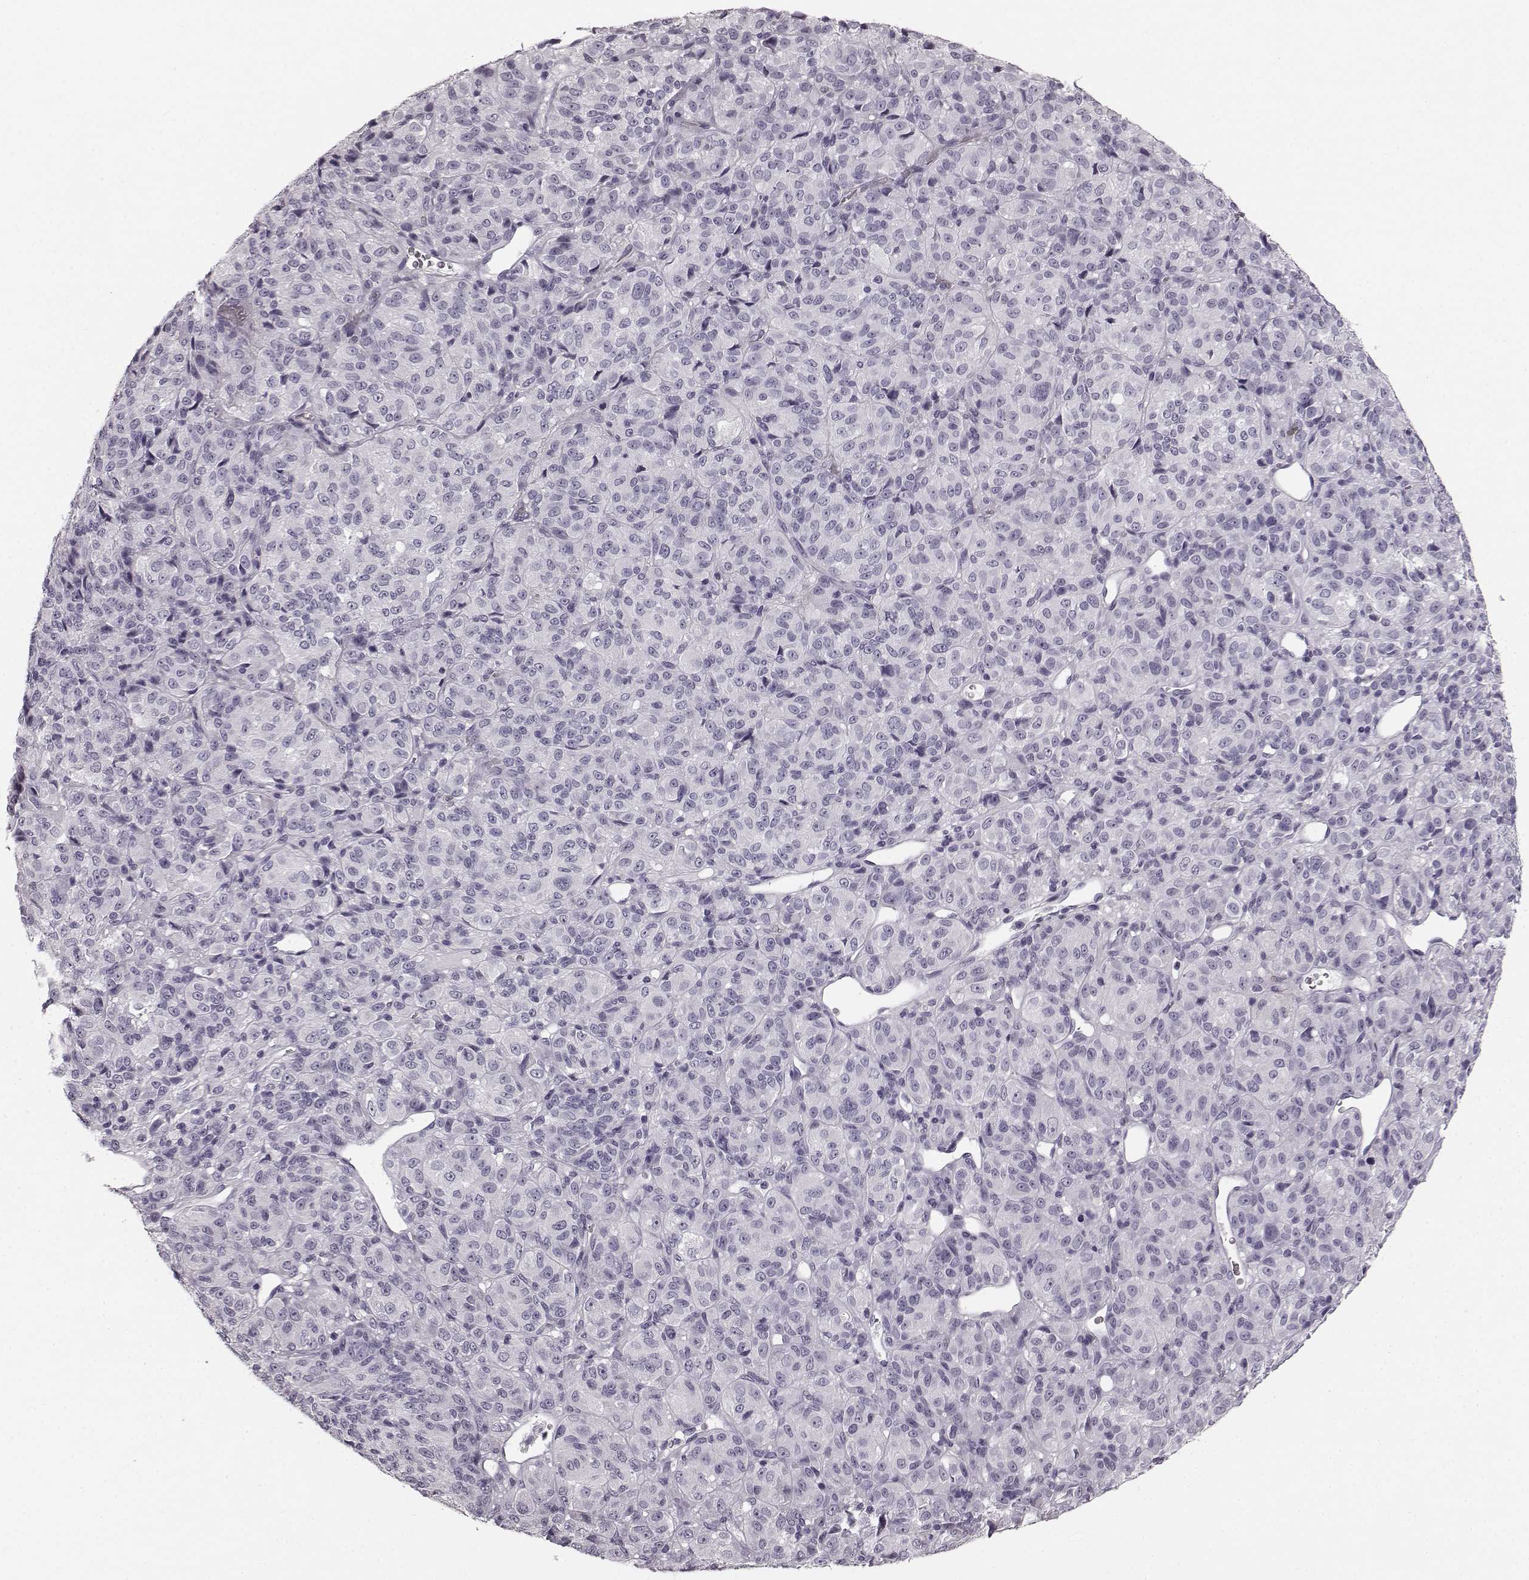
{"staining": {"intensity": "negative", "quantity": "none", "location": "none"}, "tissue": "melanoma", "cell_type": "Tumor cells", "image_type": "cancer", "snomed": [{"axis": "morphology", "description": "Malignant melanoma, Metastatic site"}, {"axis": "topography", "description": "Brain"}], "caption": "Tumor cells show no significant protein positivity in malignant melanoma (metastatic site).", "gene": "TMPRSS15", "patient": {"sex": "female", "age": 56}}